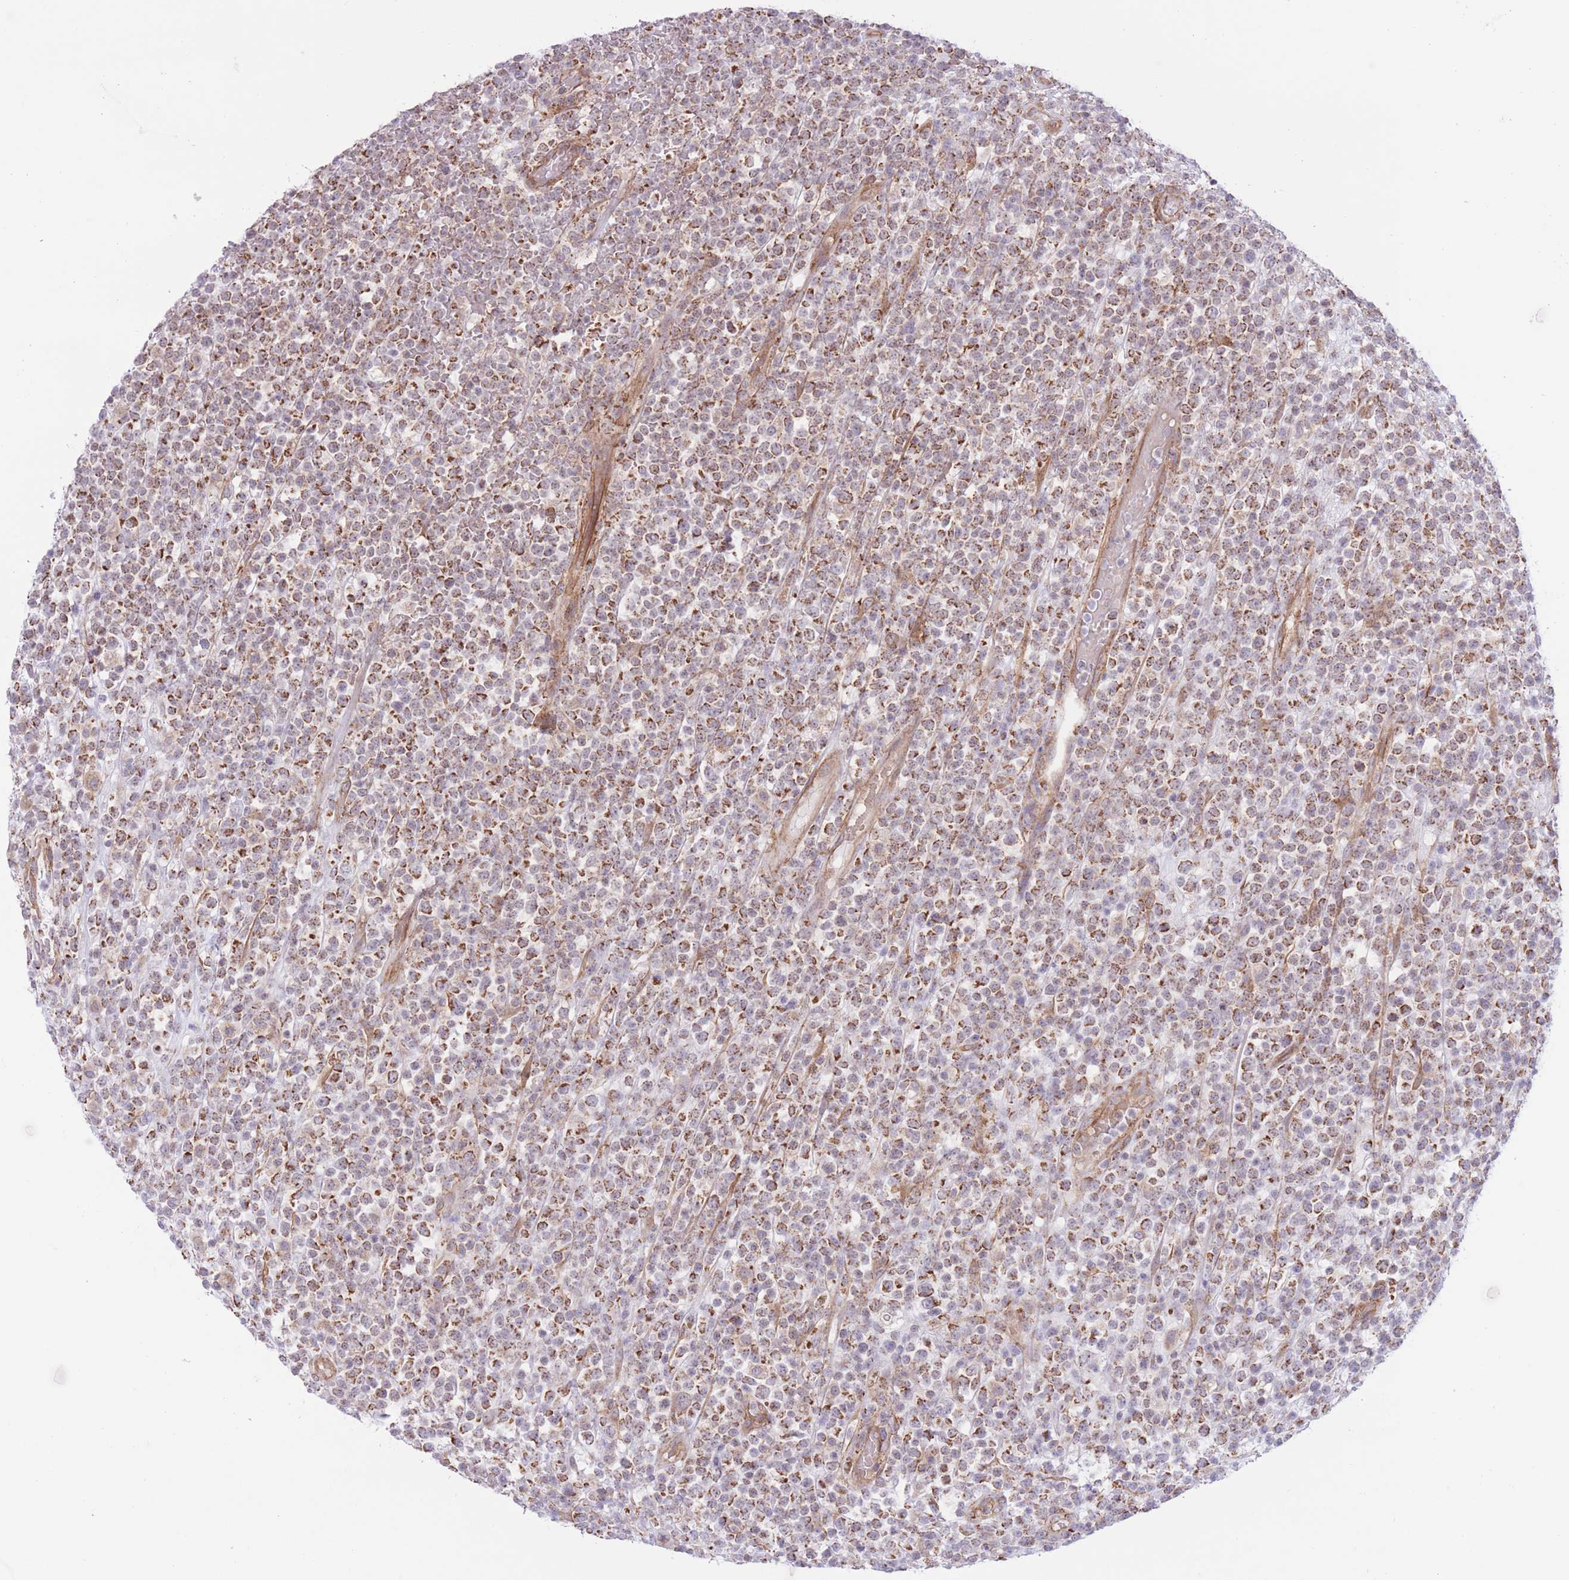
{"staining": {"intensity": "moderate", "quantity": ">75%", "location": "cytoplasmic/membranous"}, "tissue": "lymphoma", "cell_type": "Tumor cells", "image_type": "cancer", "snomed": [{"axis": "morphology", "description": "Malignant lymphoma, non-Hodgkin's type, High grade"}, {"axis": "topography", "description": "Colon"}], "caption": "Brown immunohistochemical staining in malignant lymphoma, non-Hodgkin's type (high-grade) exhibits moderate cytoplasmic/membranous positivity in about >75% of tumor cells.", "gene": "MRPS31", "patient": {"sex": "female", "age": 53}}